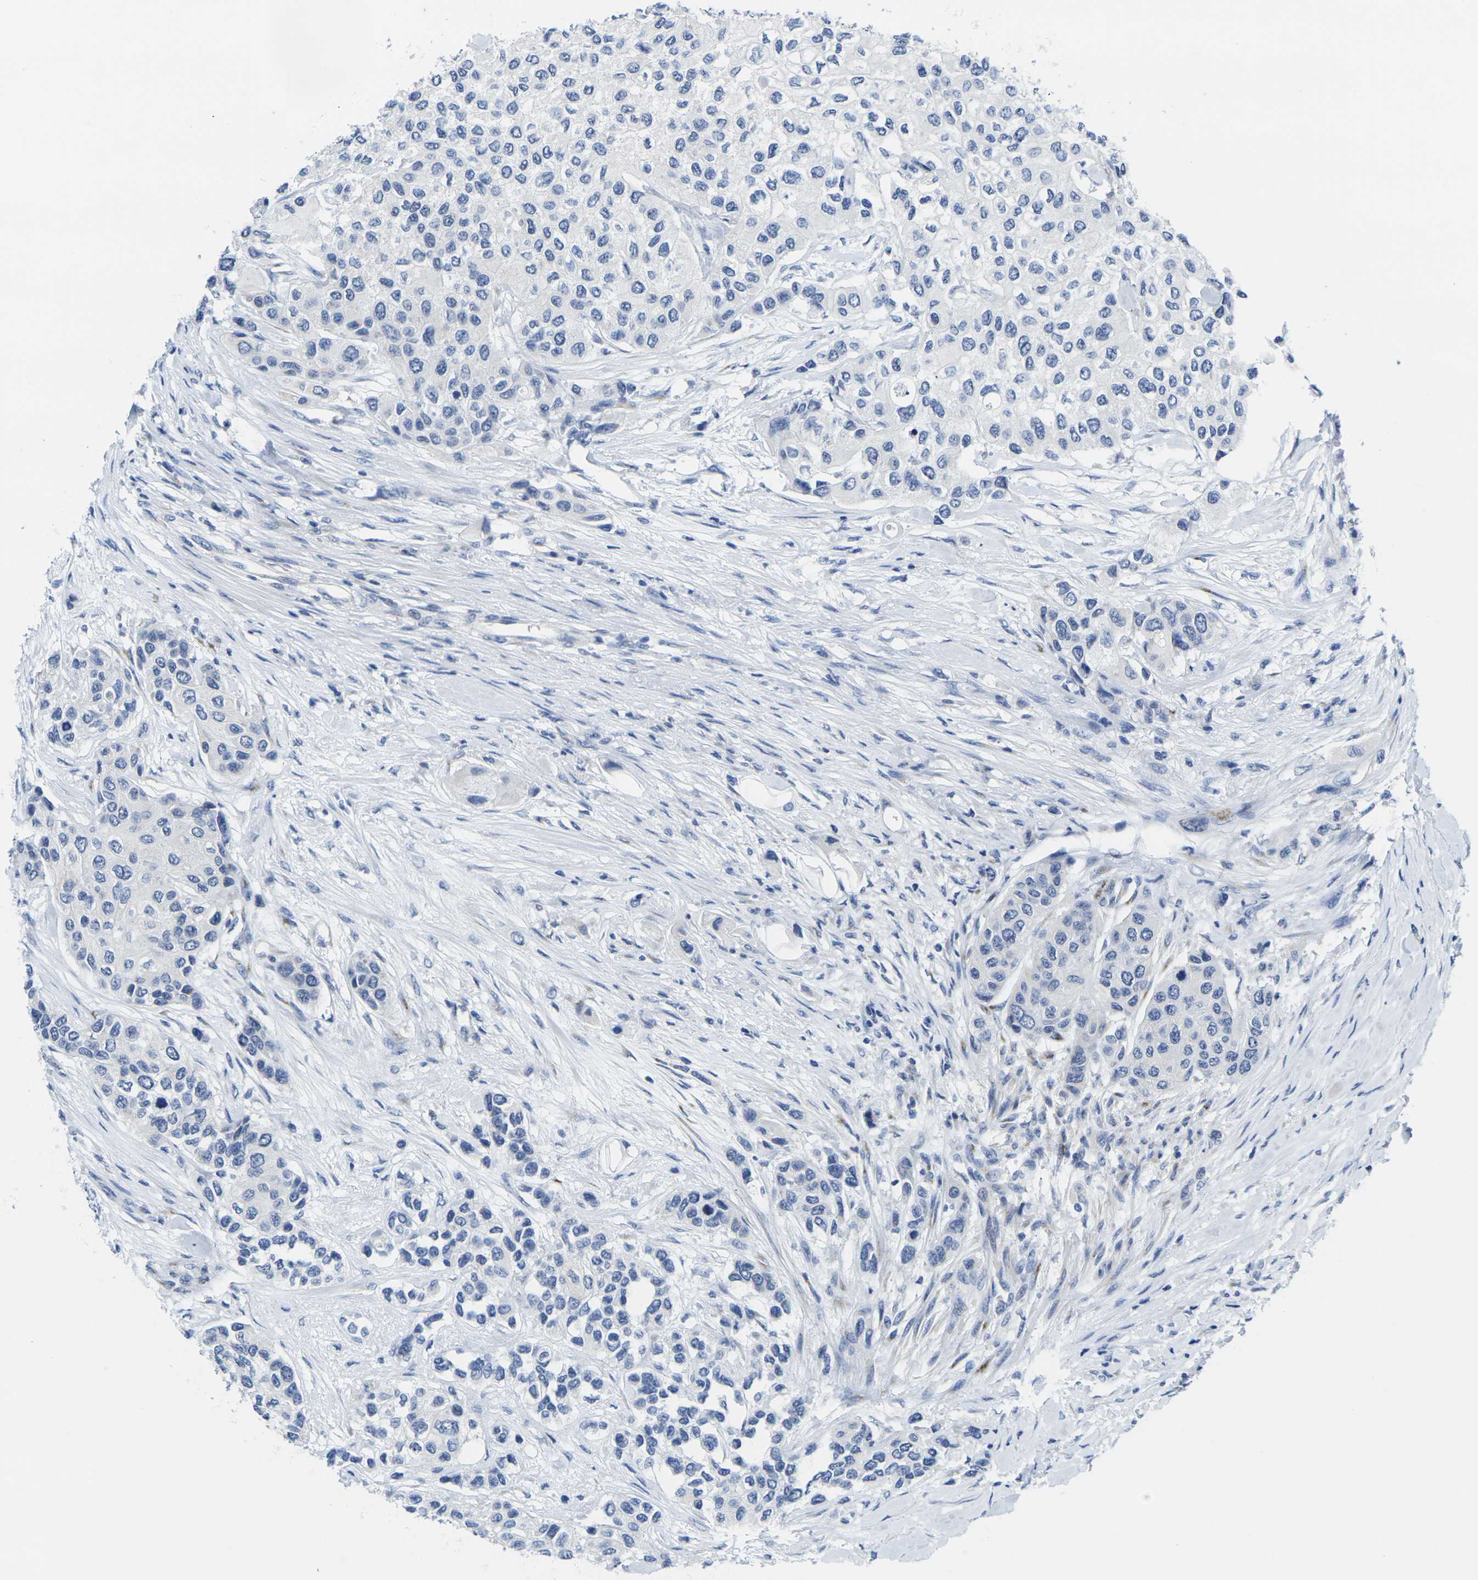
{"staining": {"intensity": "negative", "quantity": "none", "location": "none"}, "tissue": "urothelial cancer", "cell_type": "Tumor cells", "image_type": "cancer", "snomed": [{"axis": "morphology", "description": "Urothelial carcinoma, High grade"}, {"axis": "topography", "description": "Urinary bladder"}], "caption": "Tumor cells are negative for brown protein staining in urothelial cancer. (IHC, brightfield microscopy, high magnification).", "gene": "CRK", "patient": {"sex": "female", "age": 56}}